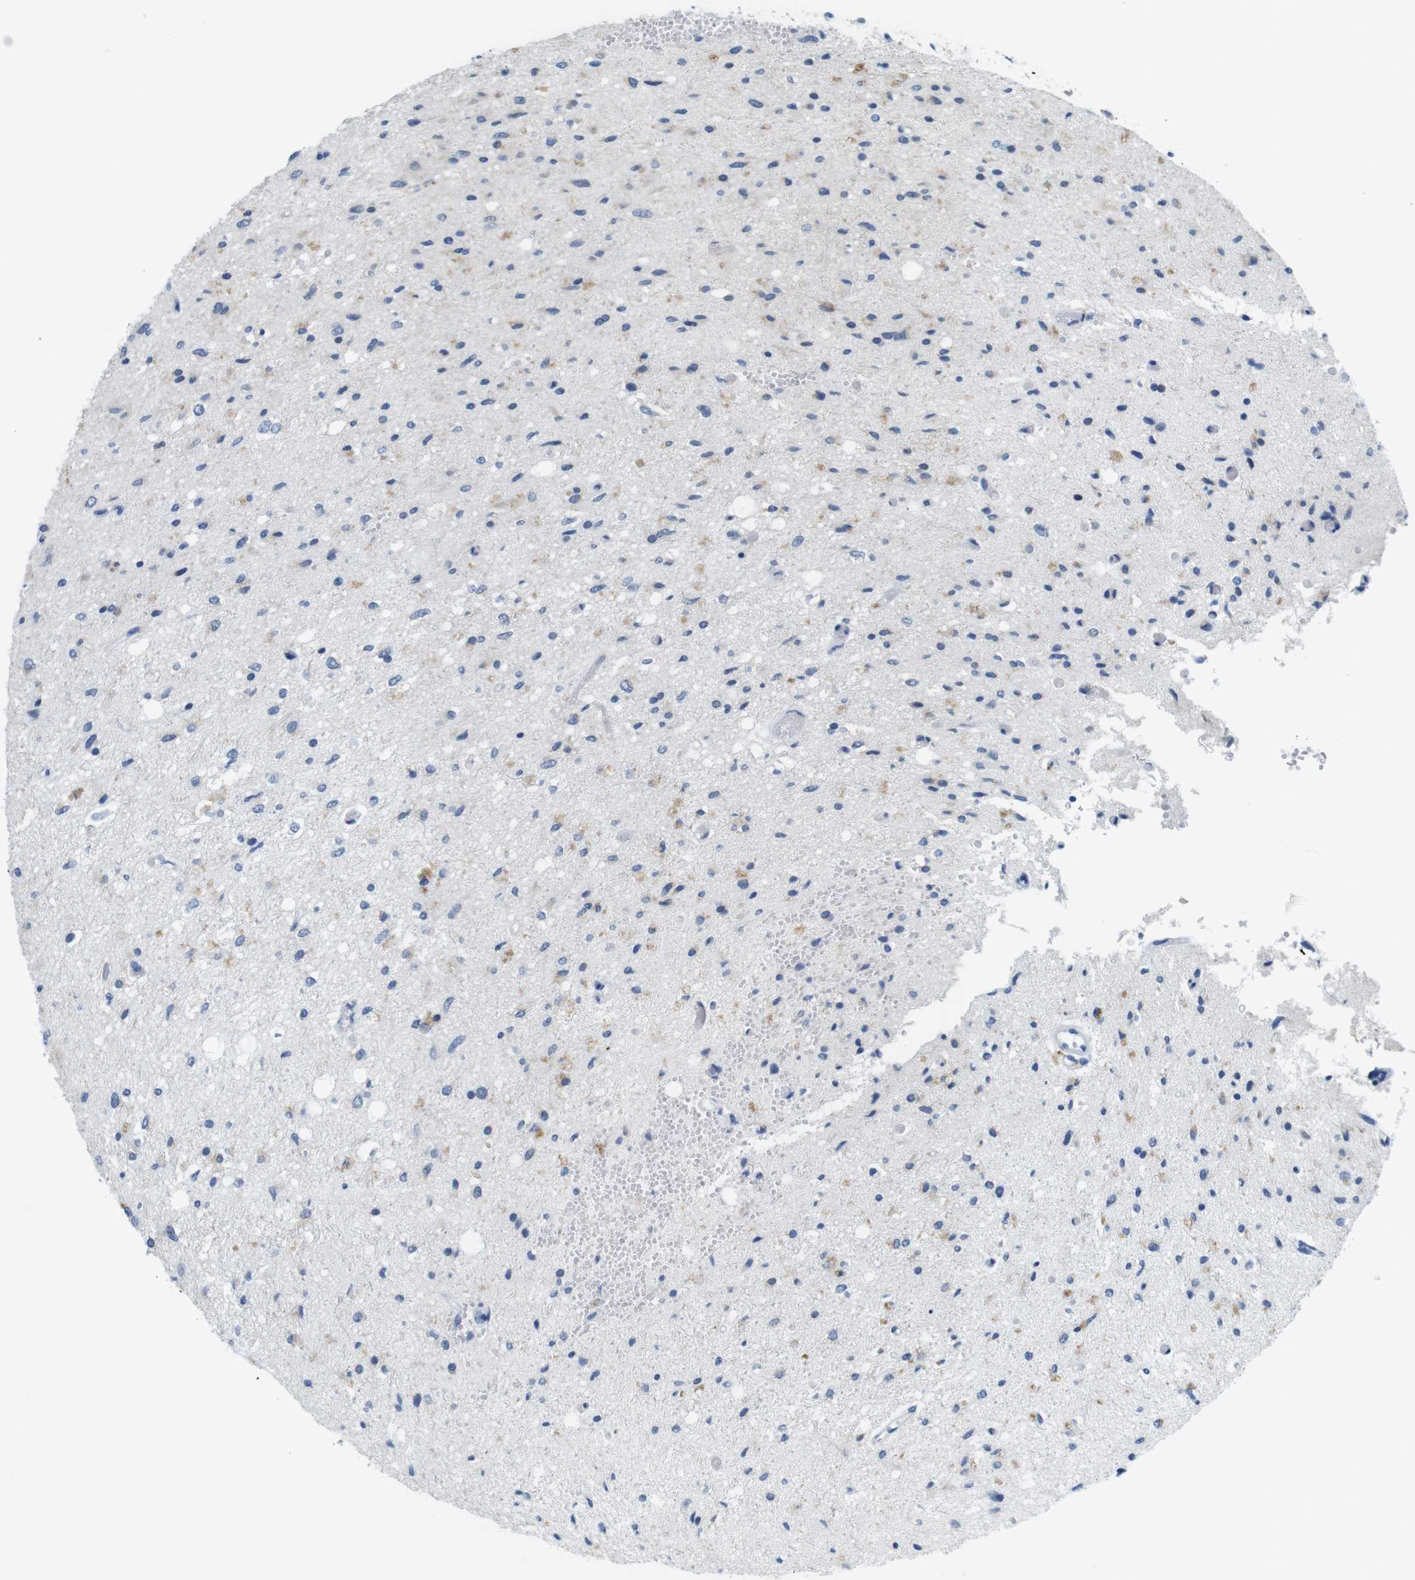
{"staining": {"intensity": "weak", "quantity": "<25%", "location": "cytoplasmic/membranous"}, "tissue": "glioma", "cell_type": "Tumor cells", "image_type": "cancer", "snomed": [{"axis": "morphology", "description": "Glioma, malignant, Low grade"}, {"axis": "topography", "description": "Brain"}], "caption": "This is an immunohistochemistry histopathology image of human malignant glioma (low-grade). There is no positivity in tumor cells.", "gene": "GOLGA2", "patient": {"sex": "male", "age": 77}}